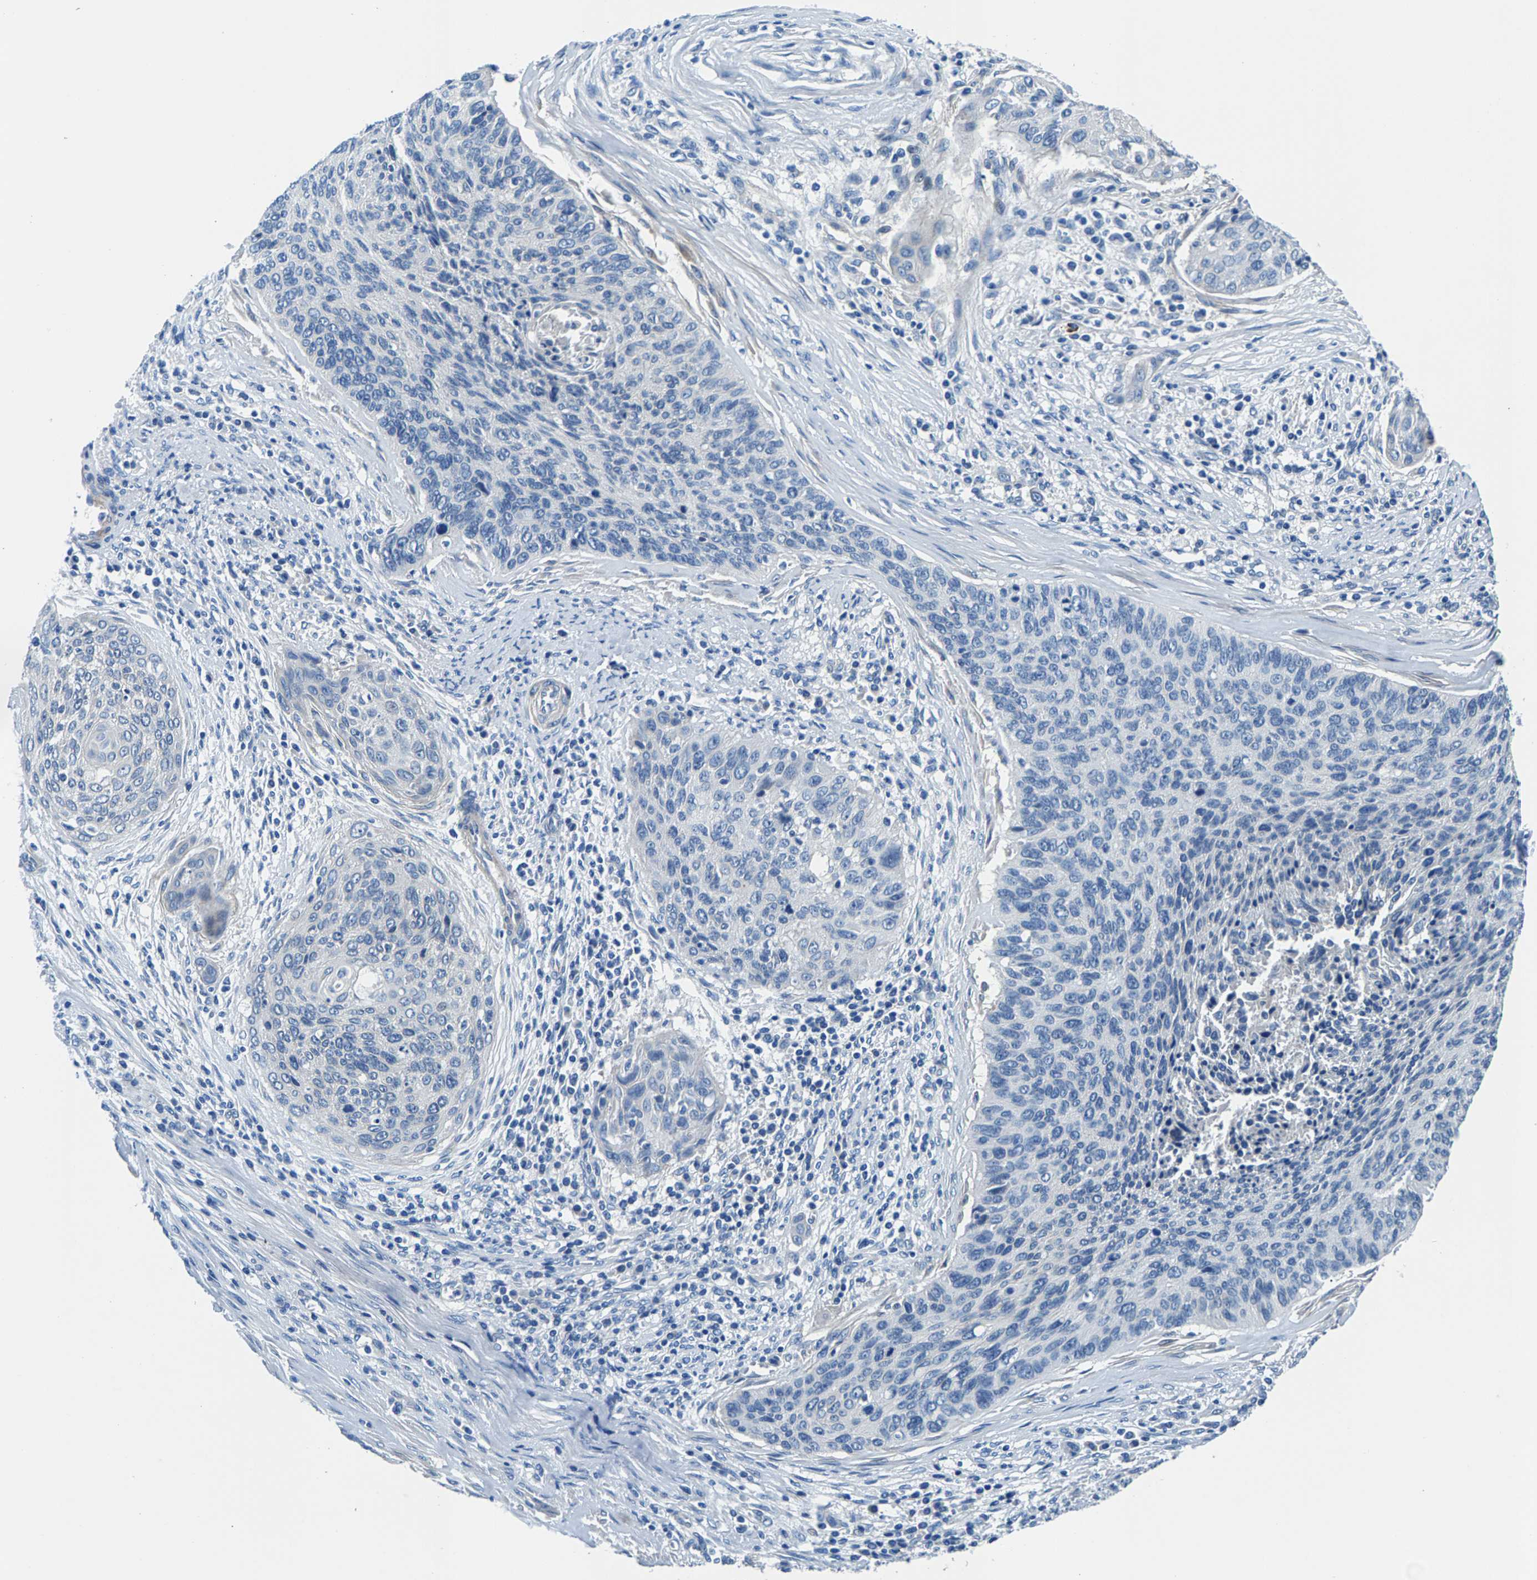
{"staining": {"intensity": "negative", "quantity": "none", "location": "none"}, "tissue": "cervical cancer", "cell_type": "Tumor cells", "image_type": "cancer", "snomed": [{"axis": "morphology", "description": "Squamous cell carcinoma, NOS"}, {"axis": "topography", "description": "Cervix"}], "caption": "Tumor cells are negative for brown protein staining in cervical squamous cell carcinoma.", "gene": "CDRT4", "patient": {"sex": "female", "age": 55}}